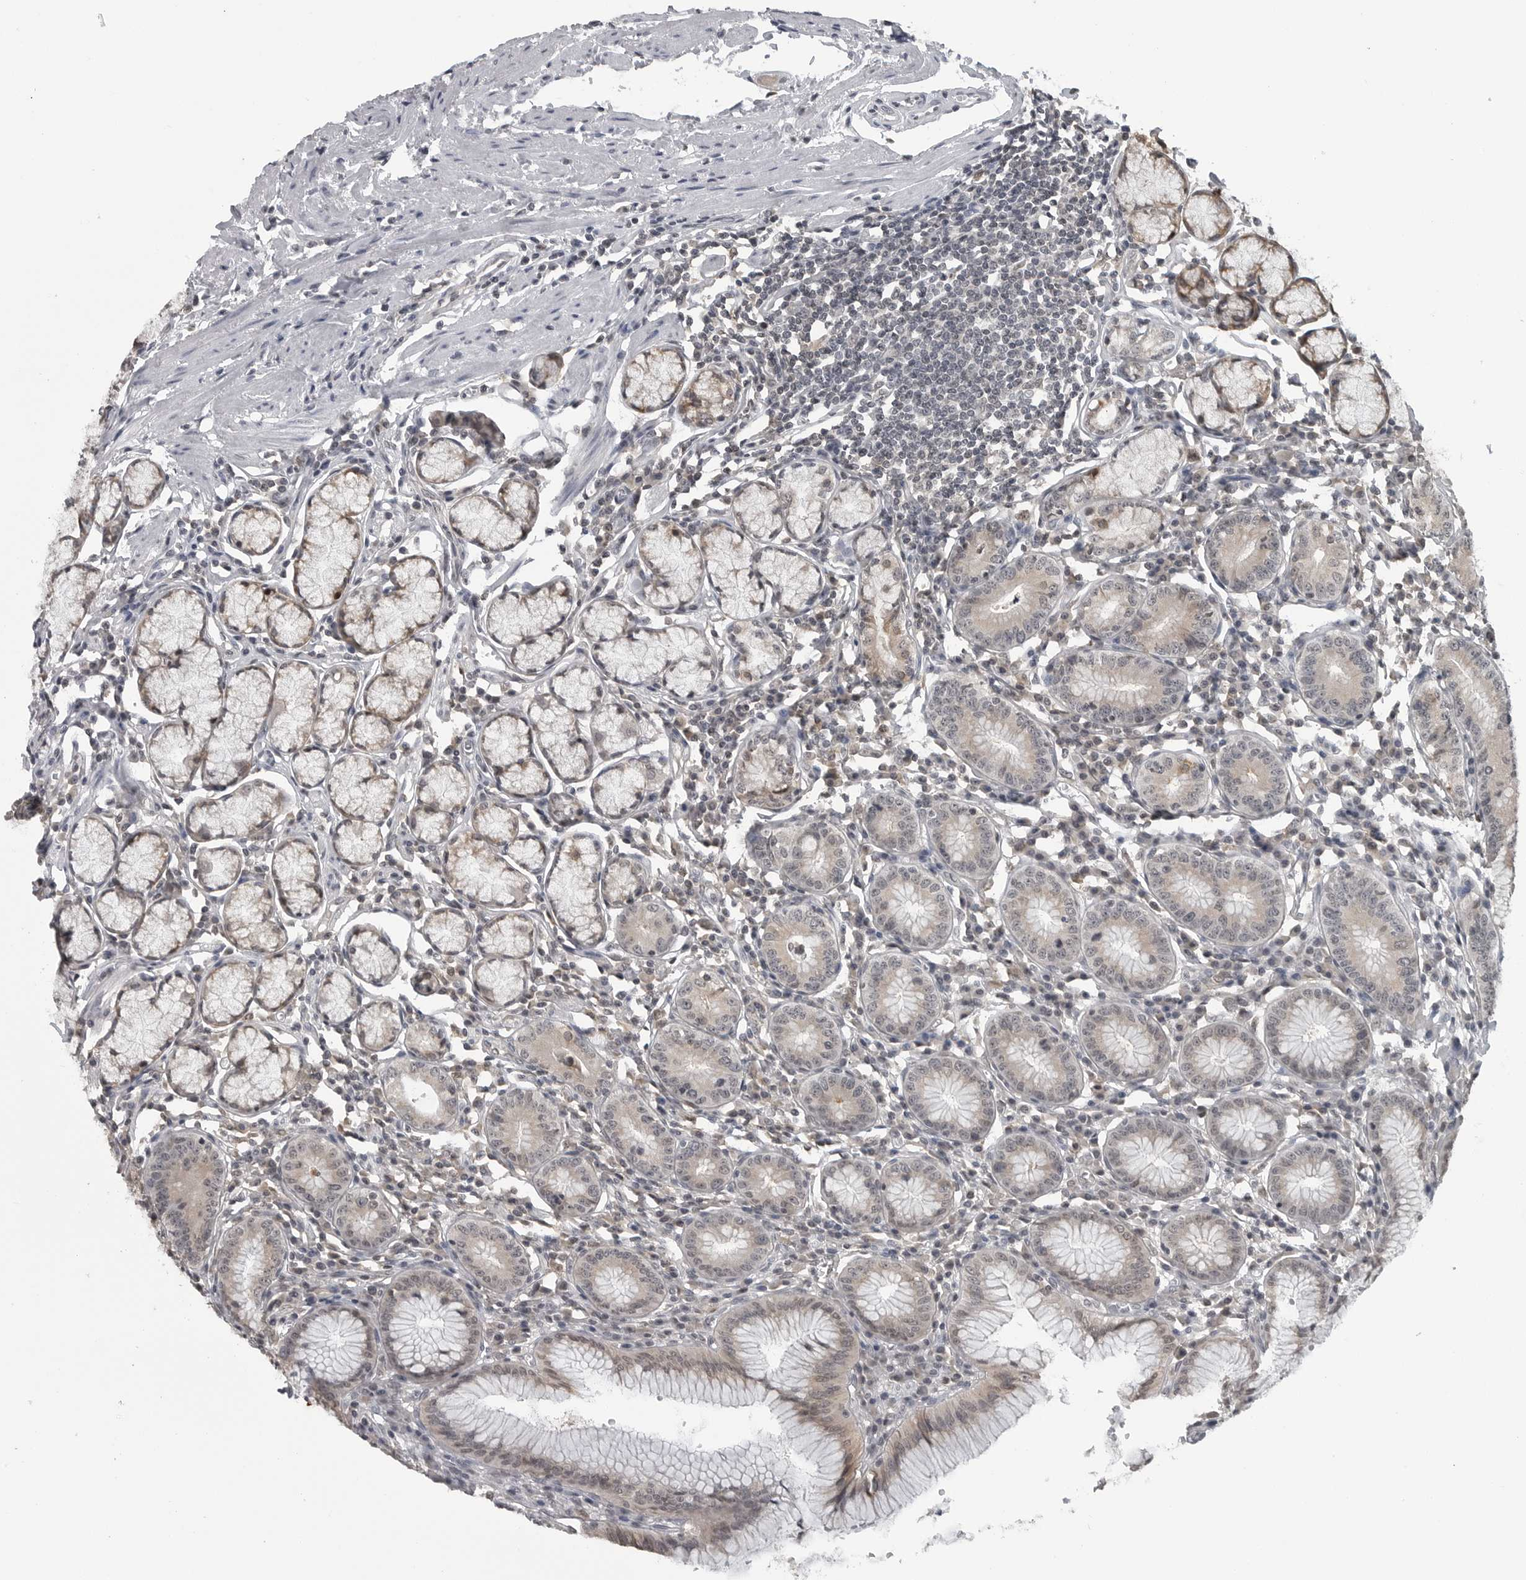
{"staining": {"intensity": "weak", "quantity": "25%-75%", "location": "cytoplasmic/membranous,nuclear"}, "tissue": "stomach", "cell_type": "Glandular cells", "image_type": "normal", "snomed": [{"axis": "morphology", "description": "Normal tissue, NOS"}, {"axis": "topography", "description": "Stomach"}], "caption": "IHC histopathology image of benign stomach stained for a protein (brown), which displays low levels of weak cytoplasmic/membranous,nuclear staining in approximately 25%-75% of glandular cells.", "gene": "C8orf58", "patient": {"sex": "male", "age": 55}}